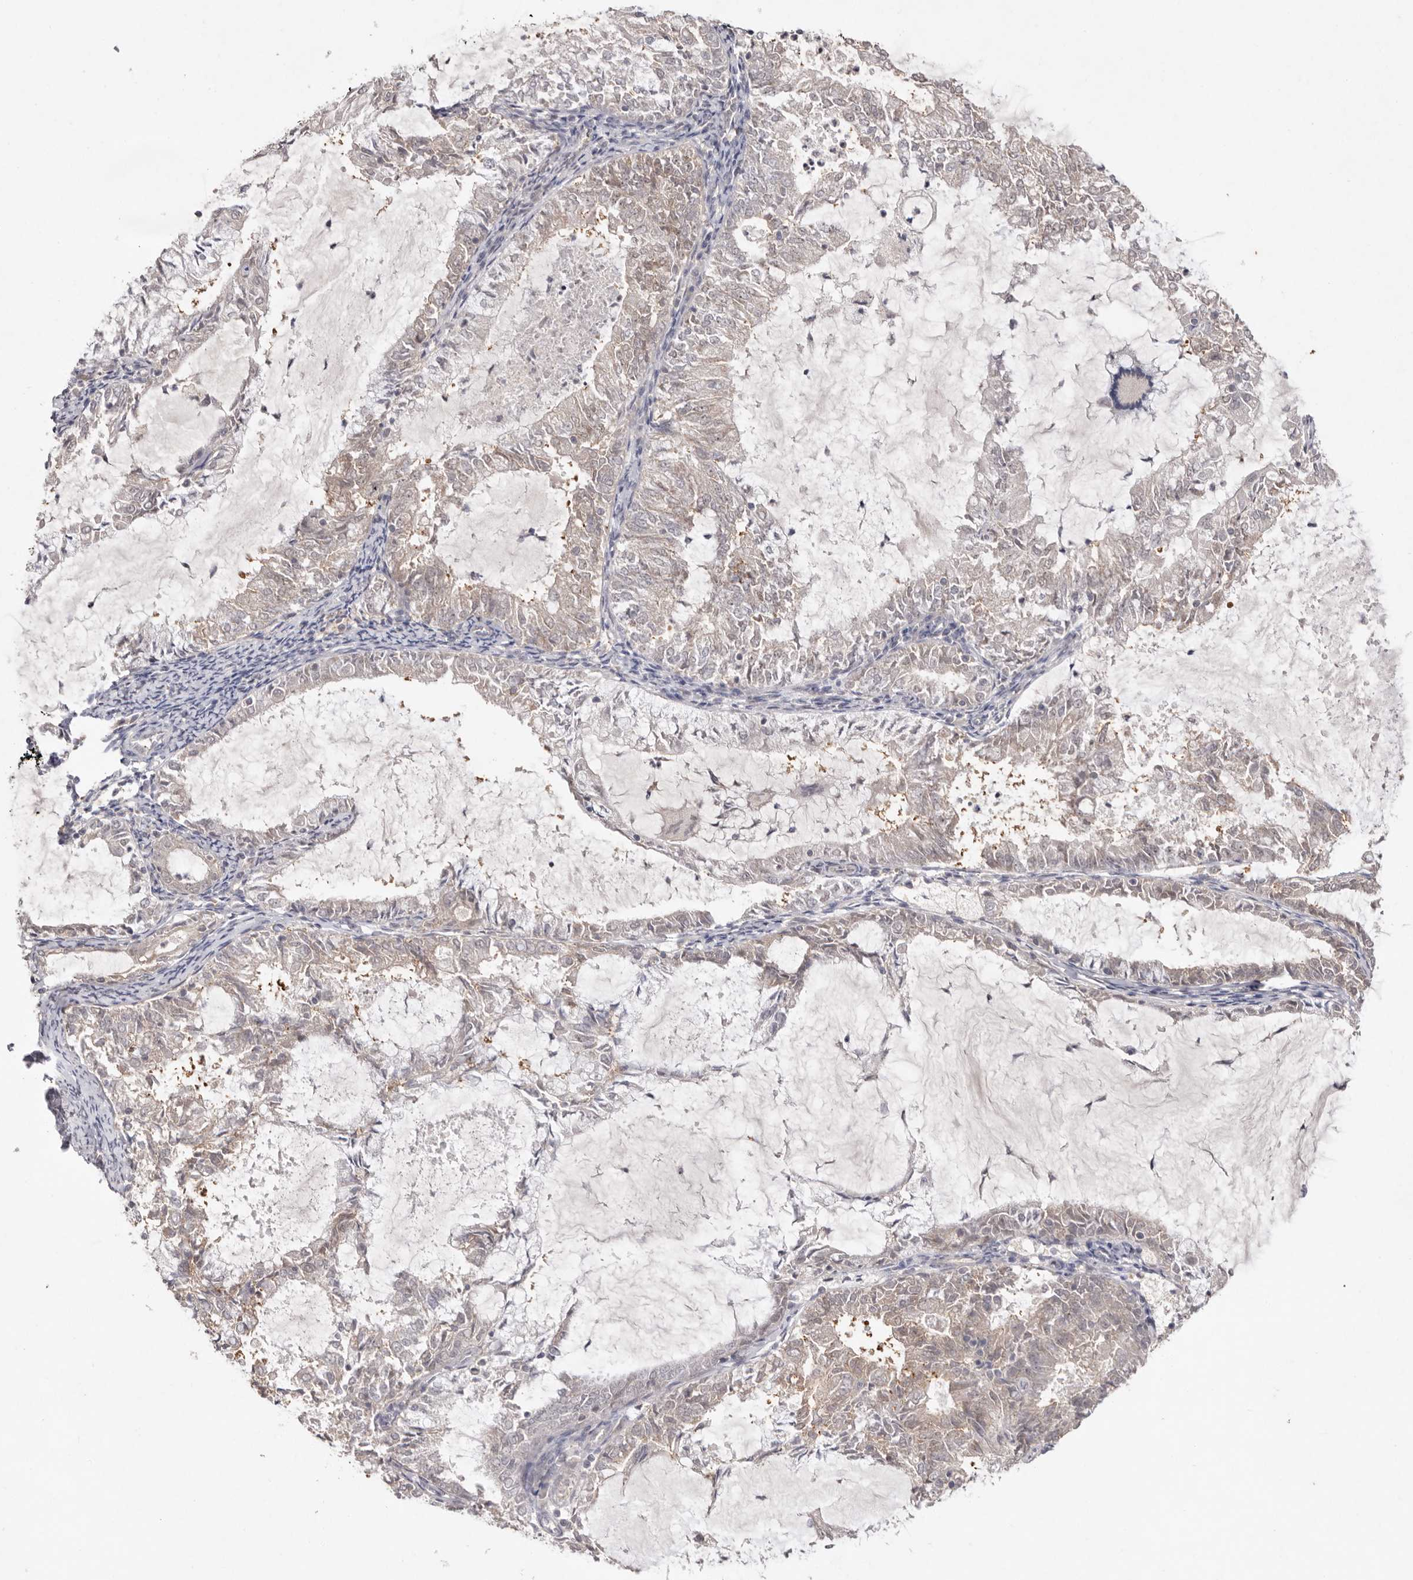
{"staining": {"intensity": "weak", "quantity": "25%-75%", "location": "cytoplasmic/membranous"}, "tissue": "endometrial cancer", "cell_type": "Tumor cells", "image_type": "cancer", "snomed": [{"axis": "morphology", "description": "Adenocarcinoma, NOS"}, {"axis": "topography", "description": "Endometrium"}], "caption": "DAB immunohistochemical staining of endometrial cancer exhibits weak cytoplasmic/membranous protein positivity in approximately 25%-75% of tumor cells.", "gene": "TADA1", "patient": {"sex": "female", "age": 57}}